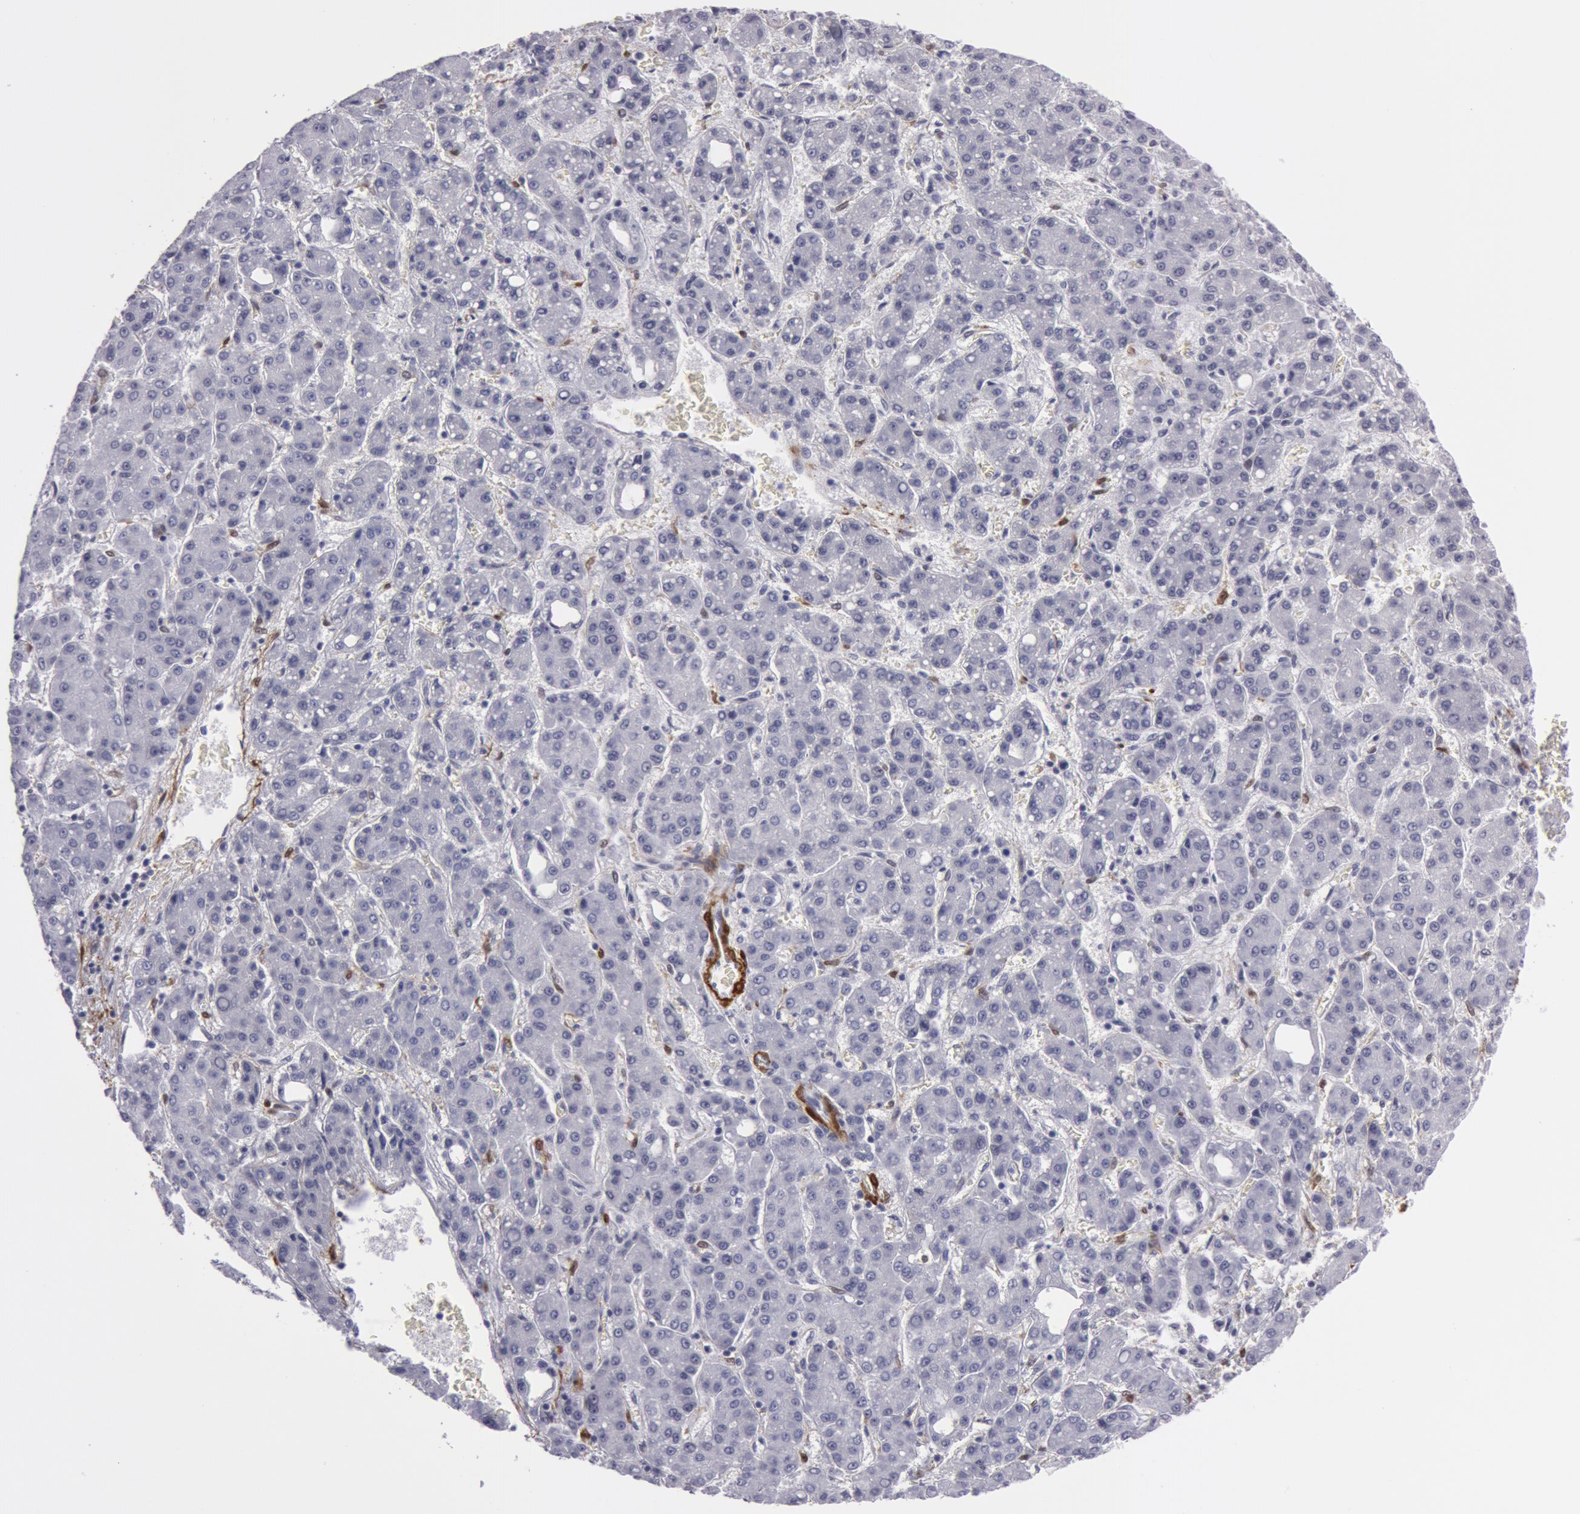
{"staining": {"intensity": "weak", "quantity": "<25%", "location": "cytoplasmic/membranous"}, "tissue": "liver cancer", "cell_type": "Tumor cells", "image_type": "cancer", "snomed": [{"axis": "morphology", "description": "Carcinoma, Hepatocellular, NOS"}, {"axis": "topography", "description": "Liver"}], "caption": "IHC photomicrograph of human liver cancer stained for a protein (brown), which demonstrates no staining in tumor cells.", "gene": "TAGLN", "patient": {"sex": "male", "age": 69}}